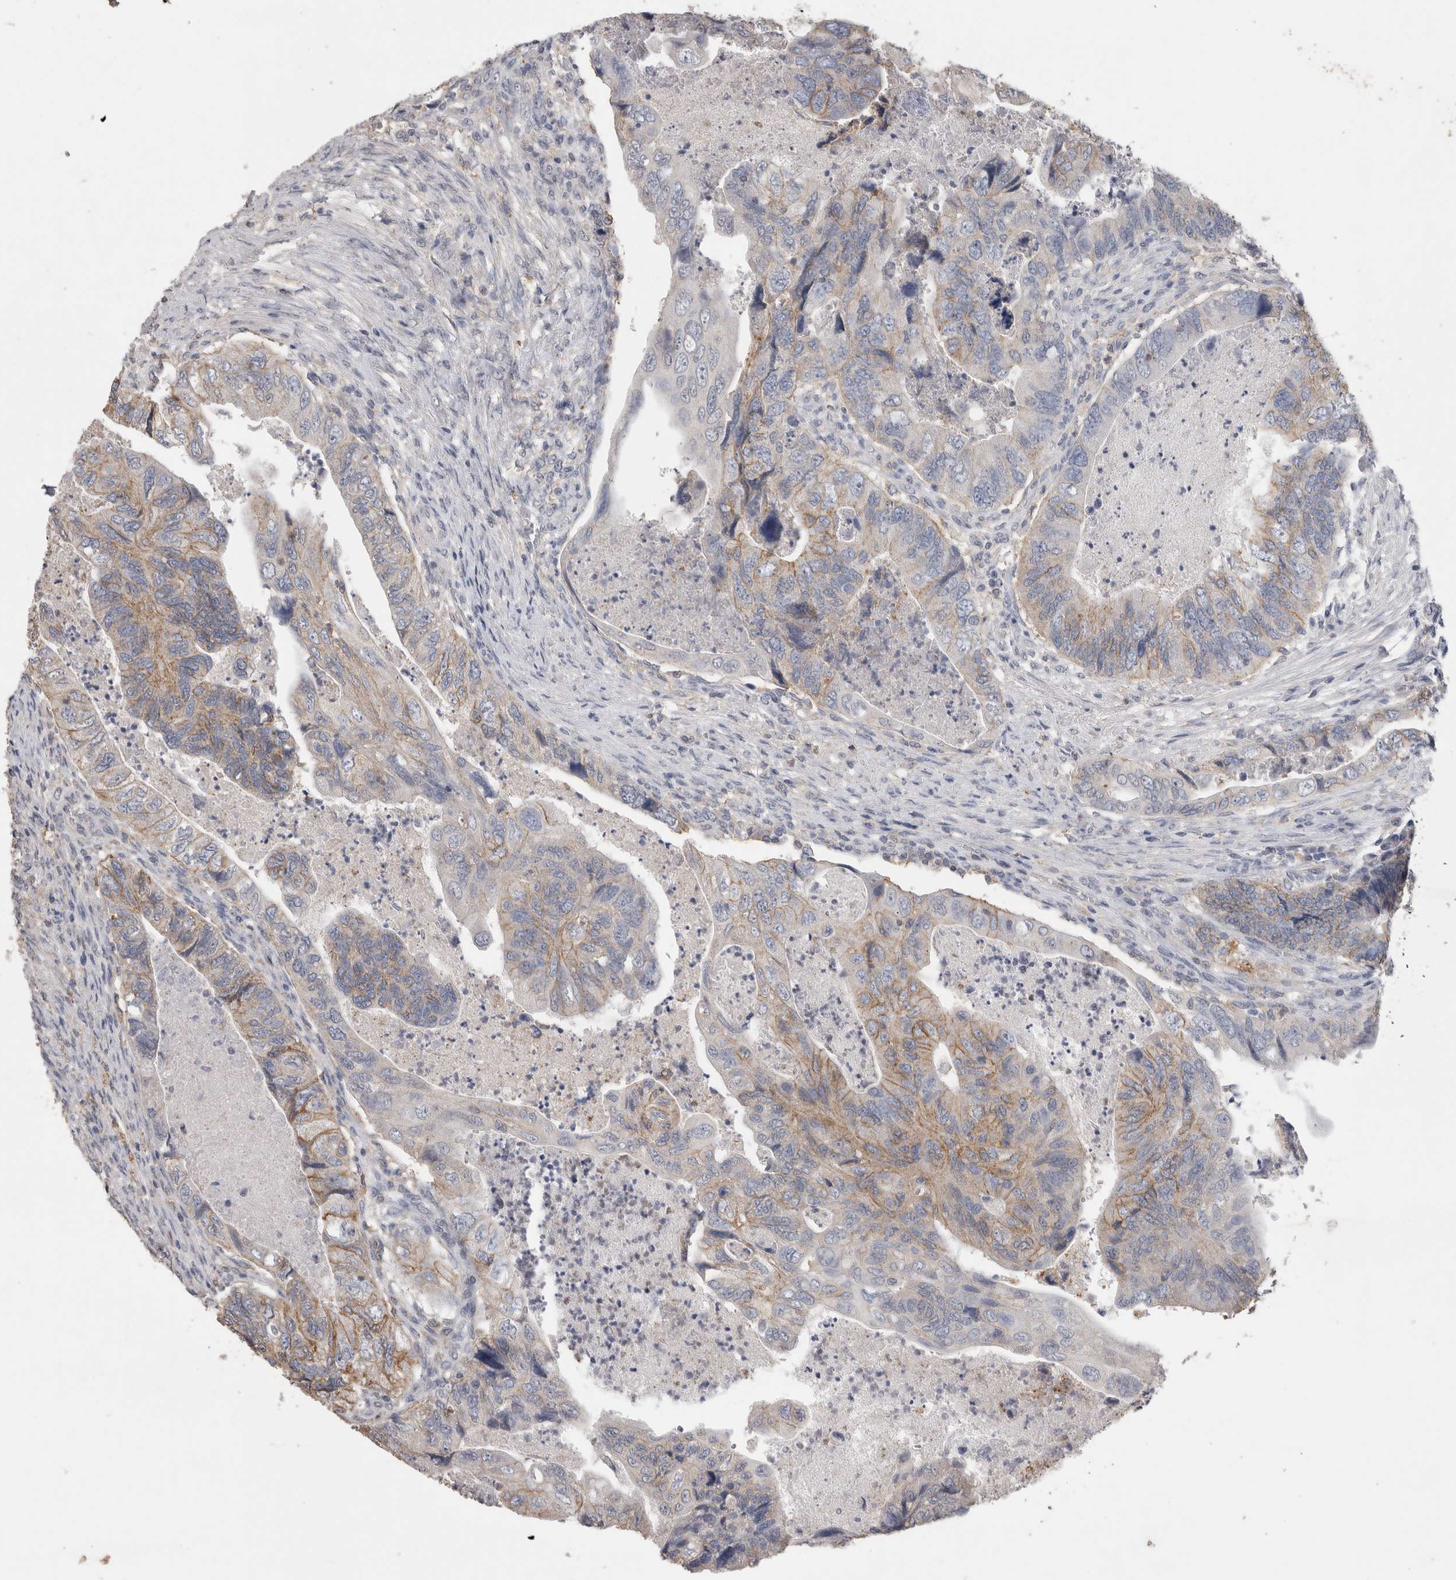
{"staining": {"intensity": "moderate", "quantity": "<25%", "location": "cytoplasmic/membranous"}, "tissue": "colorectal cancer", "cell_type": "Tumor cells", "image_type": "cancer", "snomed": [{"axis": "morphology", "description": "Adenocarcinoma, NOS"}, {"axis": "topography", "description": "Rectum"}], "caption": "The photomicrograph demonstrates staining of colorectal adenocarcinoma, revealing moderate cytoplasmic/membranous protein expression (brown color) within tumor cells. (brown staining indicates protein expression, while blue staining denotes nuclei).", "gene": "CNTFR", "patient": {"sex": "male", "age": 63}}